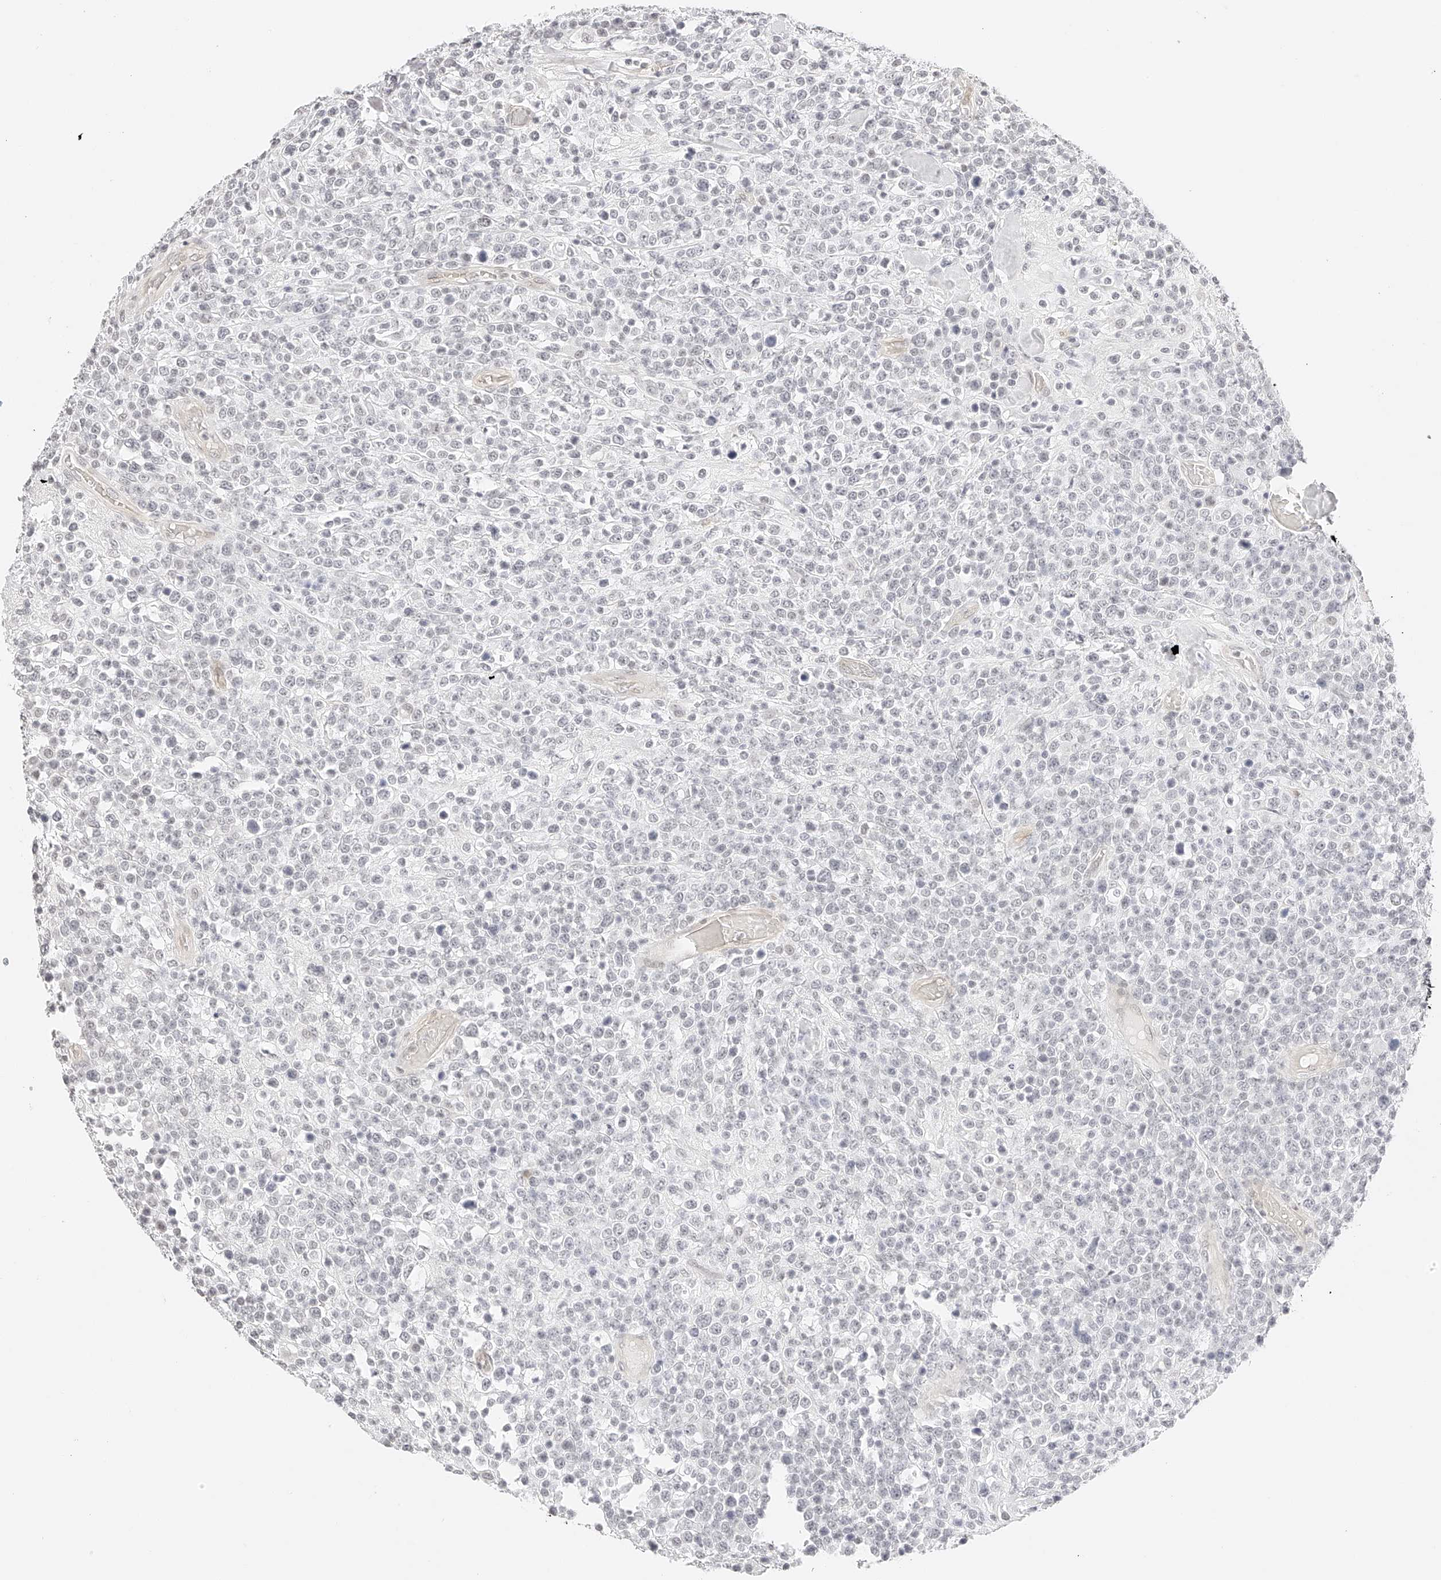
{"staining": {"intensity": "negative", "quantity": "none", "location": "none"}, "tissue": "lymphoma", "cell_type": "Tumor cells", "image_type": "cancer", "snomed": [{"axis": "morphology", "description": "Malignant lymphoma, non-Hodgkin's type, High grade"}, {"axis": "topography", "description": "Colon"}], "caption": "Human lymphoma stained for a protein using IHC shows no expression in tumor cells.", "gene": "ZFP69", "patient": {"sex": "female", "age": 53}}